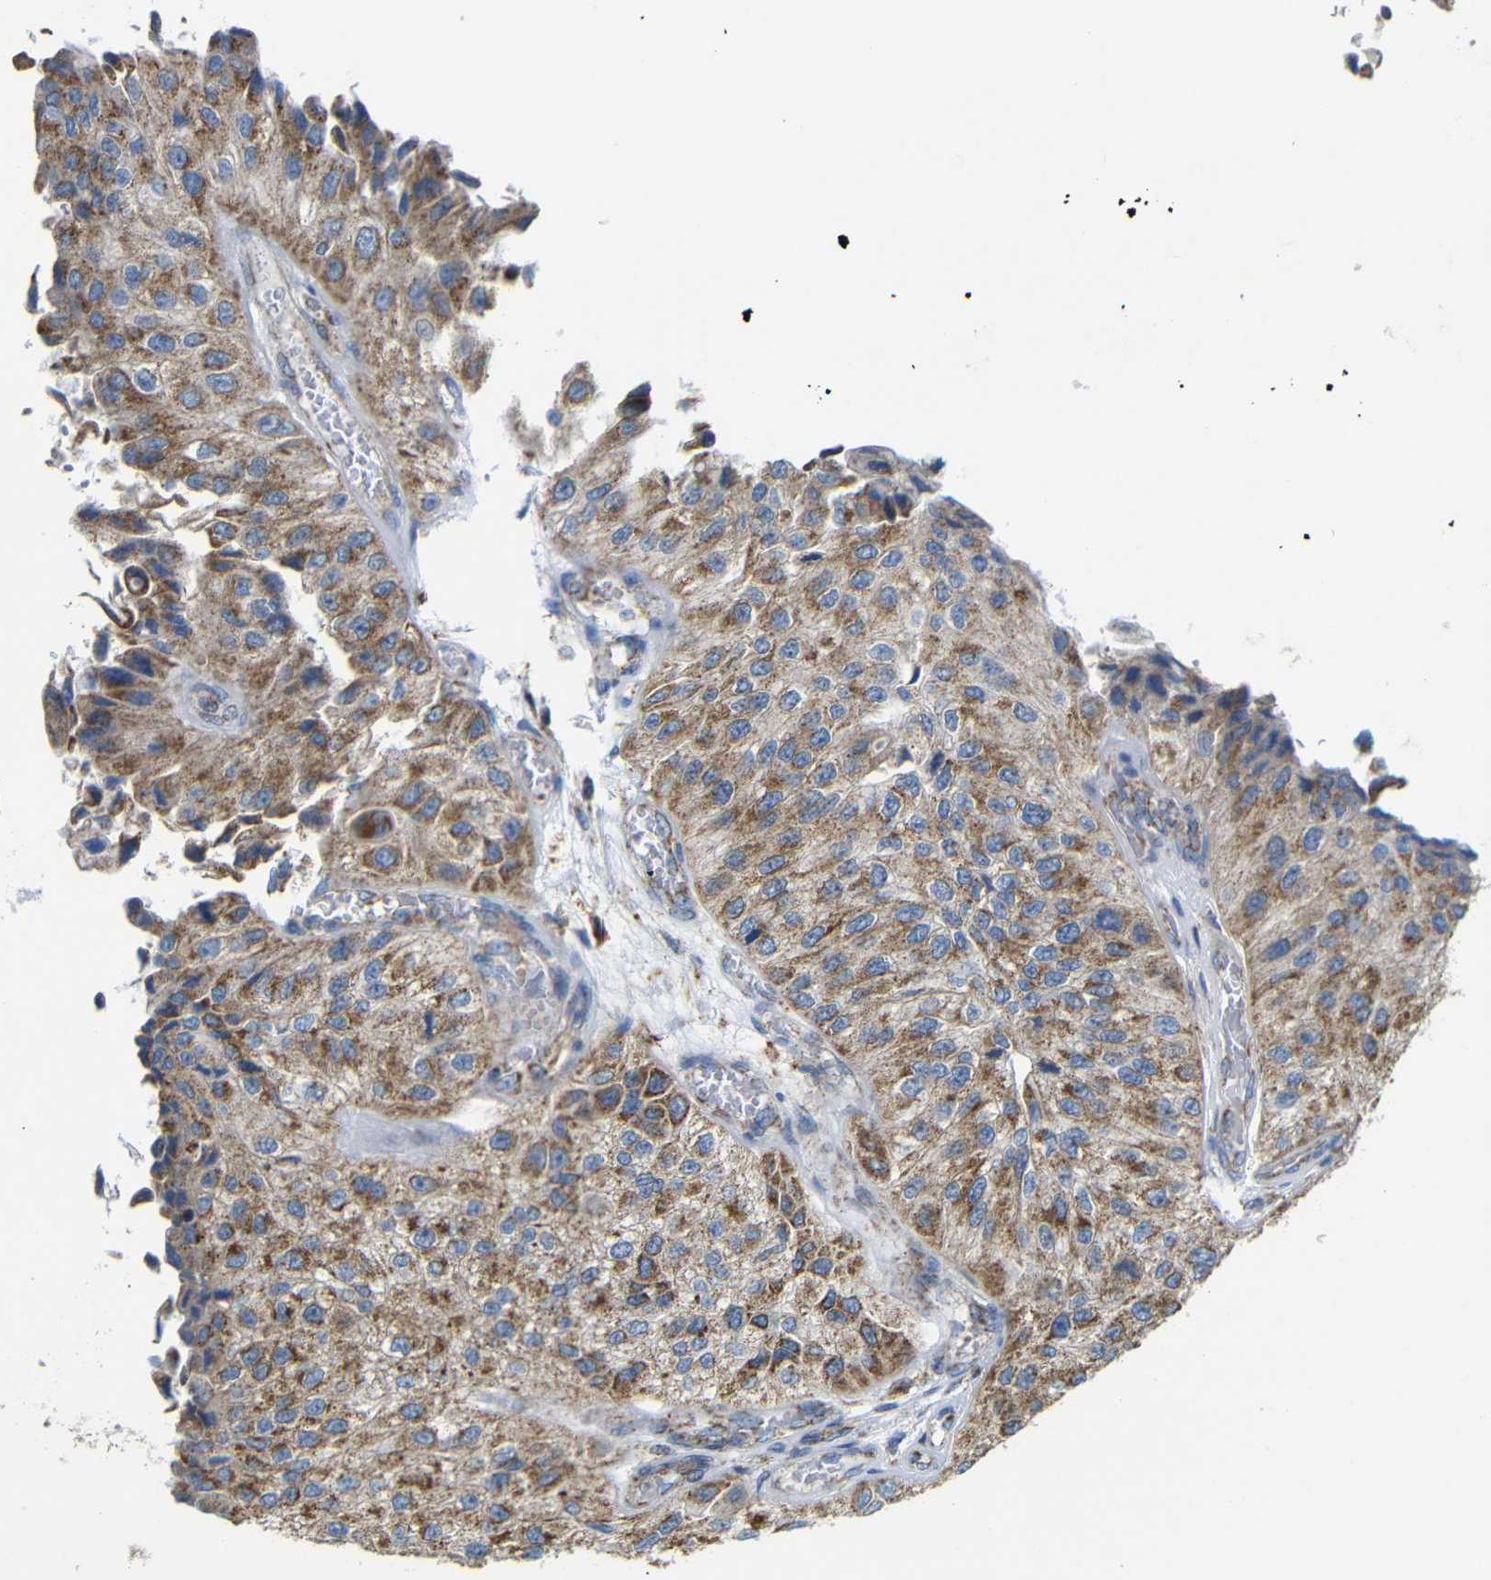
{"staining": {"intensity": "moderate", "quantity": ">75%", "location": "cytoplasmic/membranous"}, "tissue": "urothelial cancer", "cell_type": "Tumor cells", "image_type": "cancer", "snomed": [{"axis": "morphology", "description": "Urothelial carcinoma, High grade"}, {"axis": "topography", "description": "Kidney"}, {"axis": "topography", "description": "Urinary bladder"}], "caption": "Immunohistochemistry histopathology image of neoplastic tissue: human urothelial cancer stained using immunohistochemistry reveals medium levels of moderate protein expression localized specifically in the cytoplasmic/membranous of tumor cells, appearing as a cytoplasmic/membranous brown color.", "gene": "FAM171B", "patient": {"sex": "male", "age": 77}}